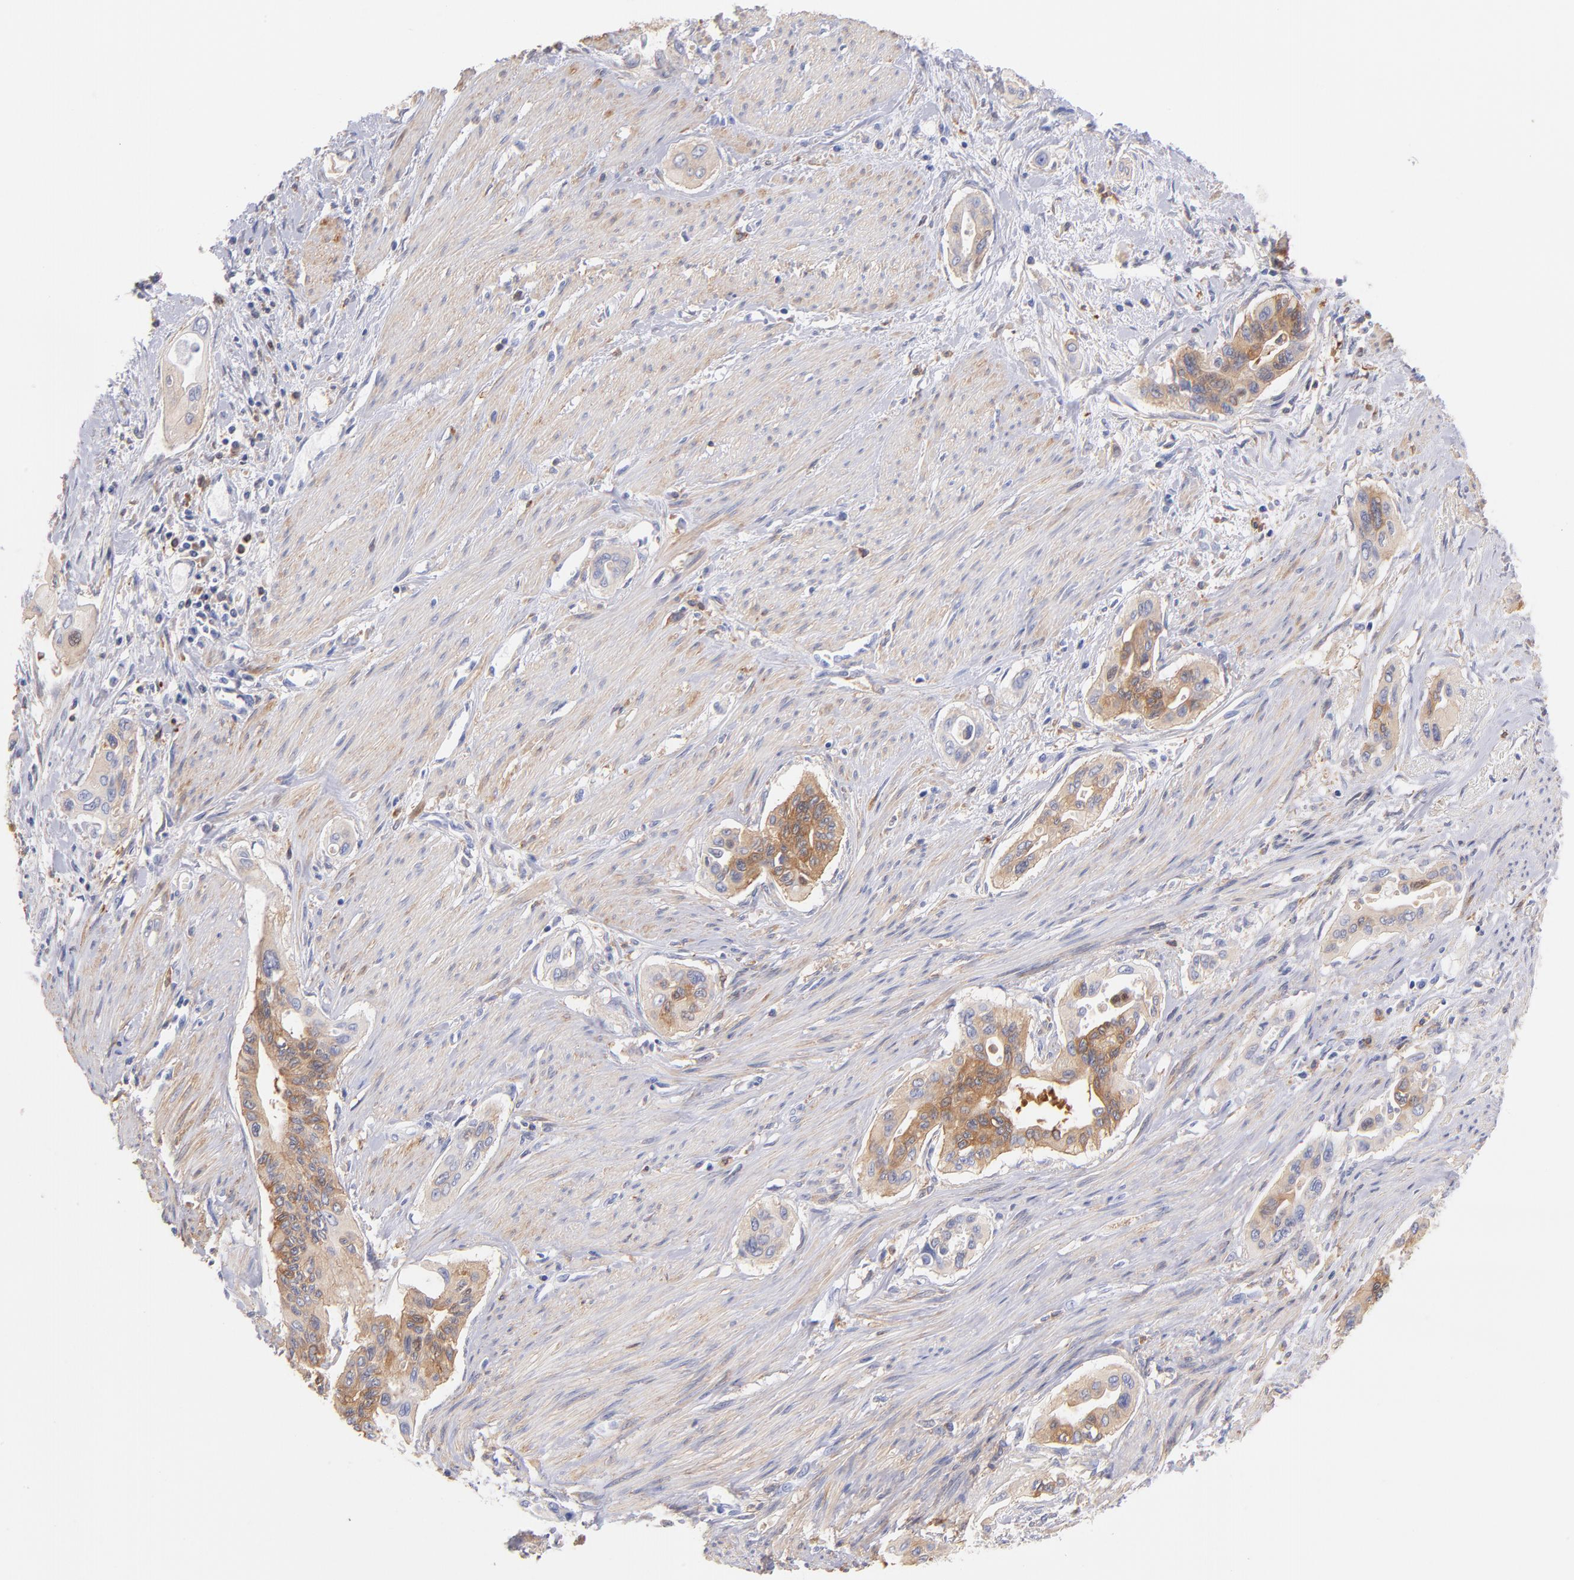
{"staining": {"intensity": "moderate", "quantity": ">75%", "location": "cytoplasmic/membranous"}, "tissue": "pancreatic cancer", "cell_type": "Tumor cells", "image_type": "cancer", "snomed": [{"axis": "morphology", "description": "Adenocarcinoma, NOS"}, {"axis": "topography", "description": "Pancreas"}], "caption": "An image of pancreatic adenocarcinoma stained for a protein demonstrates moderate cytoplasmic/membranous brown staining in tumor cells. Ihc stains the protein in brown and the nuclei are stained blue.", "gene": "PRKCA", "patient": {"sex": "male", "age": 77}}